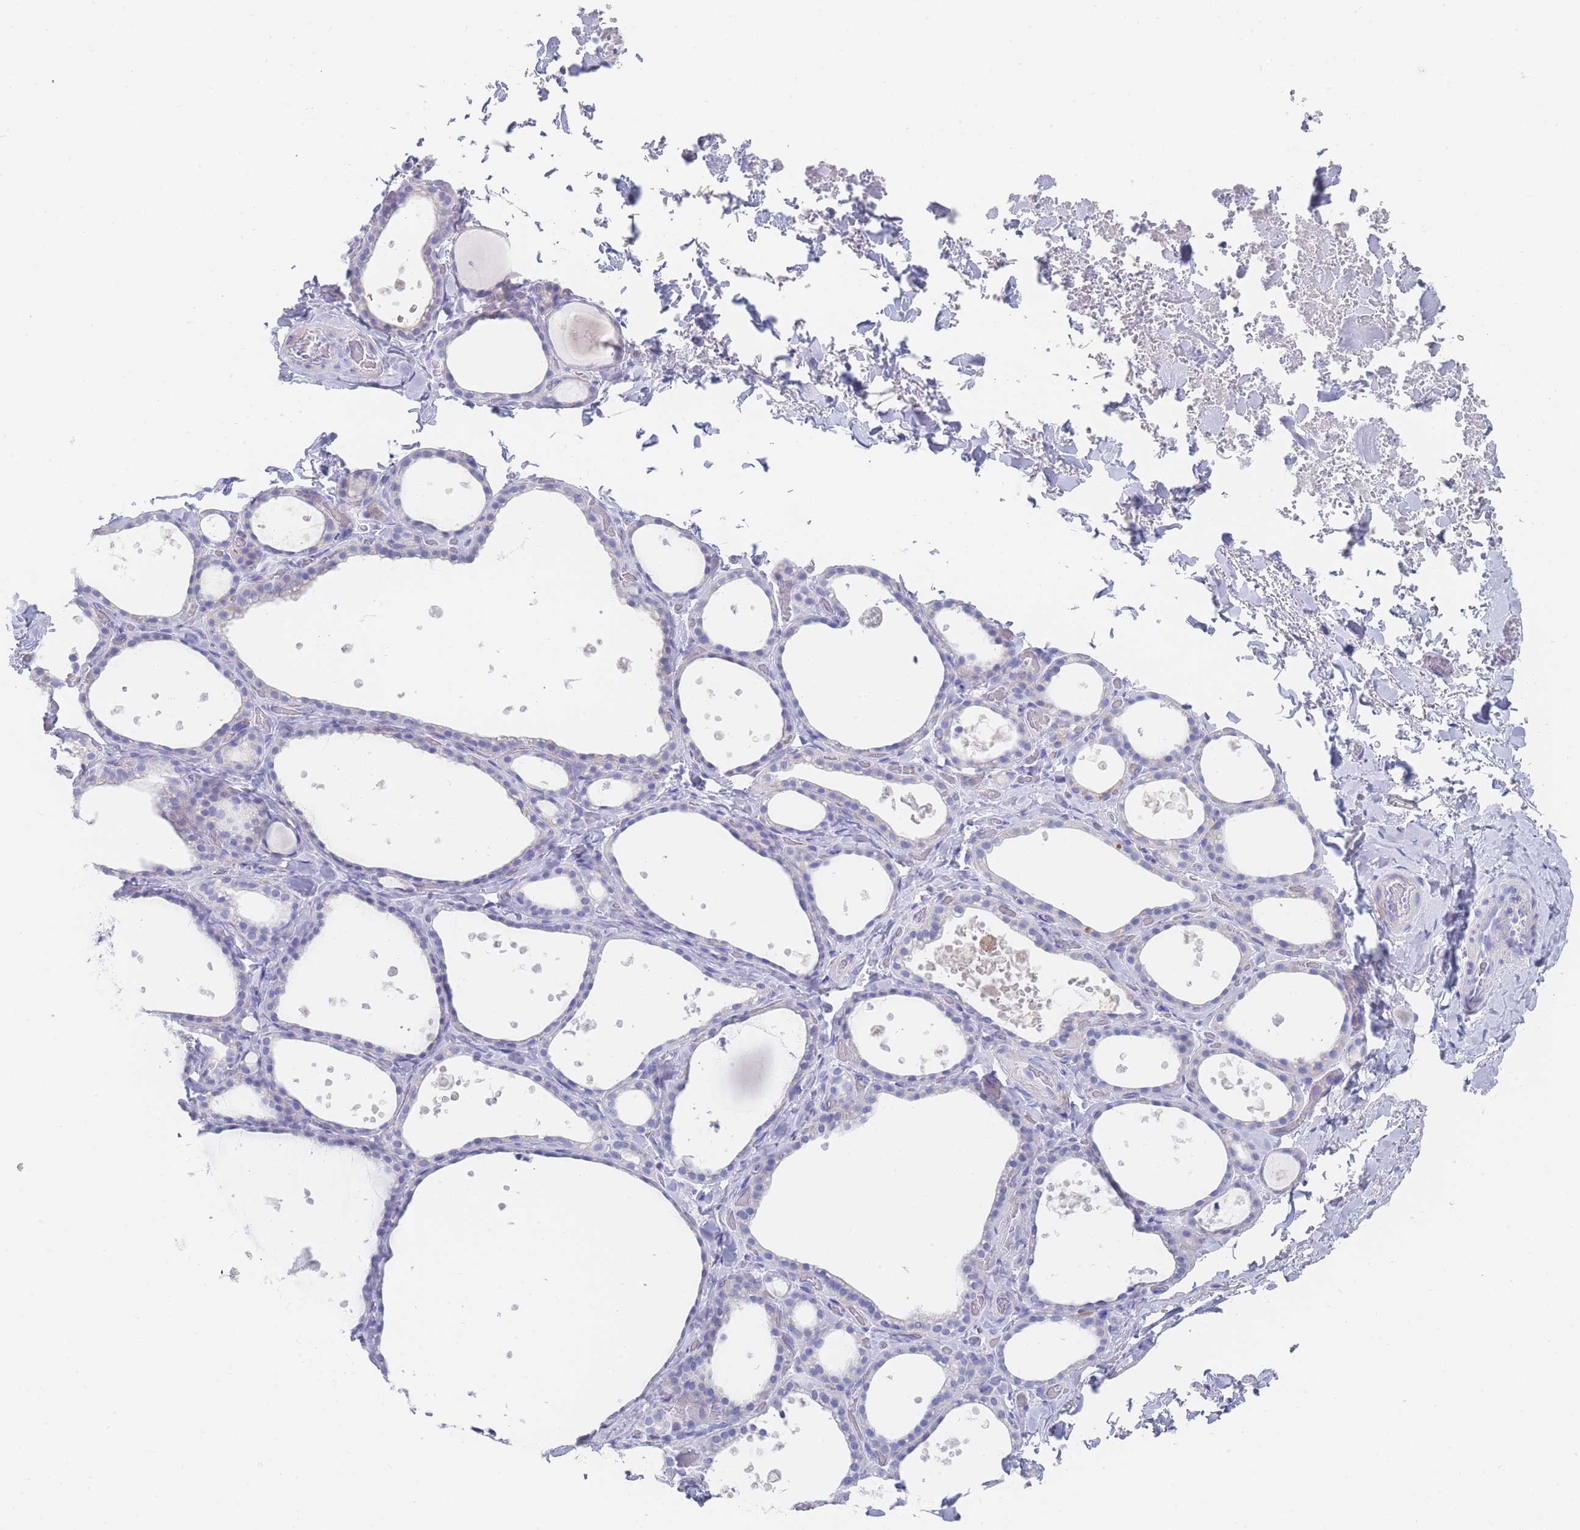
{"staining": {"intensity": "negative", "quantity": "none", "location": "none"}, "tissue": "thyroid gland", "cell_type": "Glandular cells", "image_type": "normal", "snomed": [{"axis": "morphology", "description": "Normal tissue, NOS"}, {"axis": "topography", "description": "Thyroid gland"}], "caption": "Thyroid gland was stained to show a protein in brown. There is no significant expression in glandular cells. (Stains: DAB IHC with hematoxylin counter stain, Microscopy: brightfield microscopy at high magnification).", "gene": "LRRC37A2", "patient": {"sex": "female", "age": 44}}